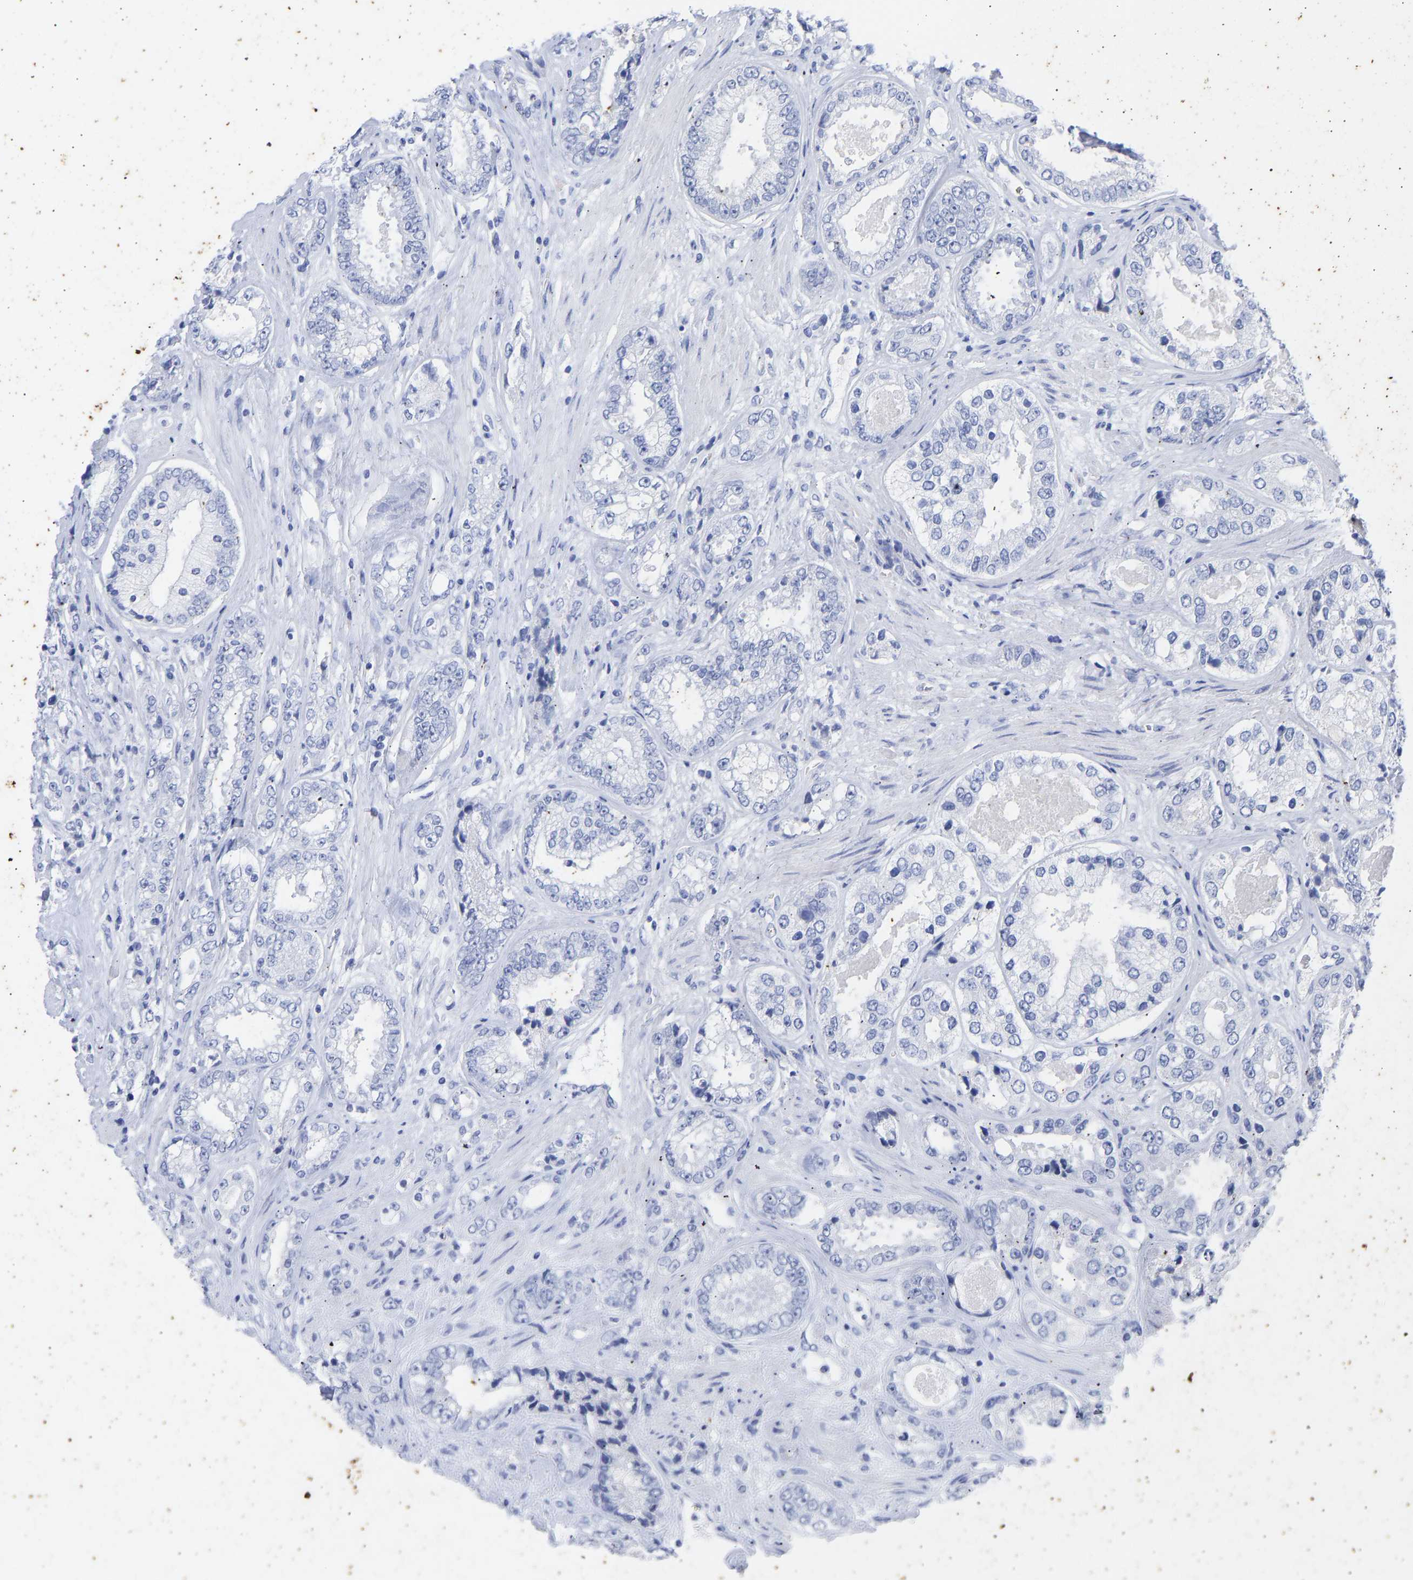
{"staining": {"intensity": "negative", "quantity": "none", "location": "none"}, "tissue": "prostate cancer", "cell_type": "Tumor cells", "image_type": "cancer", "snomed": [{"axis": "morphology", "description": "Adenocarcinoma, High grade"}, {"axis": "topography", "description": "Prostate"}], "caption": "This is an immunohistochemistry (IHC) micrograph of adenocarcinoma (high-grade) (prostate). There is no staining in tumor cells.", "gene": "KRT1", "patient": {"sex": "male", "age": 61}}